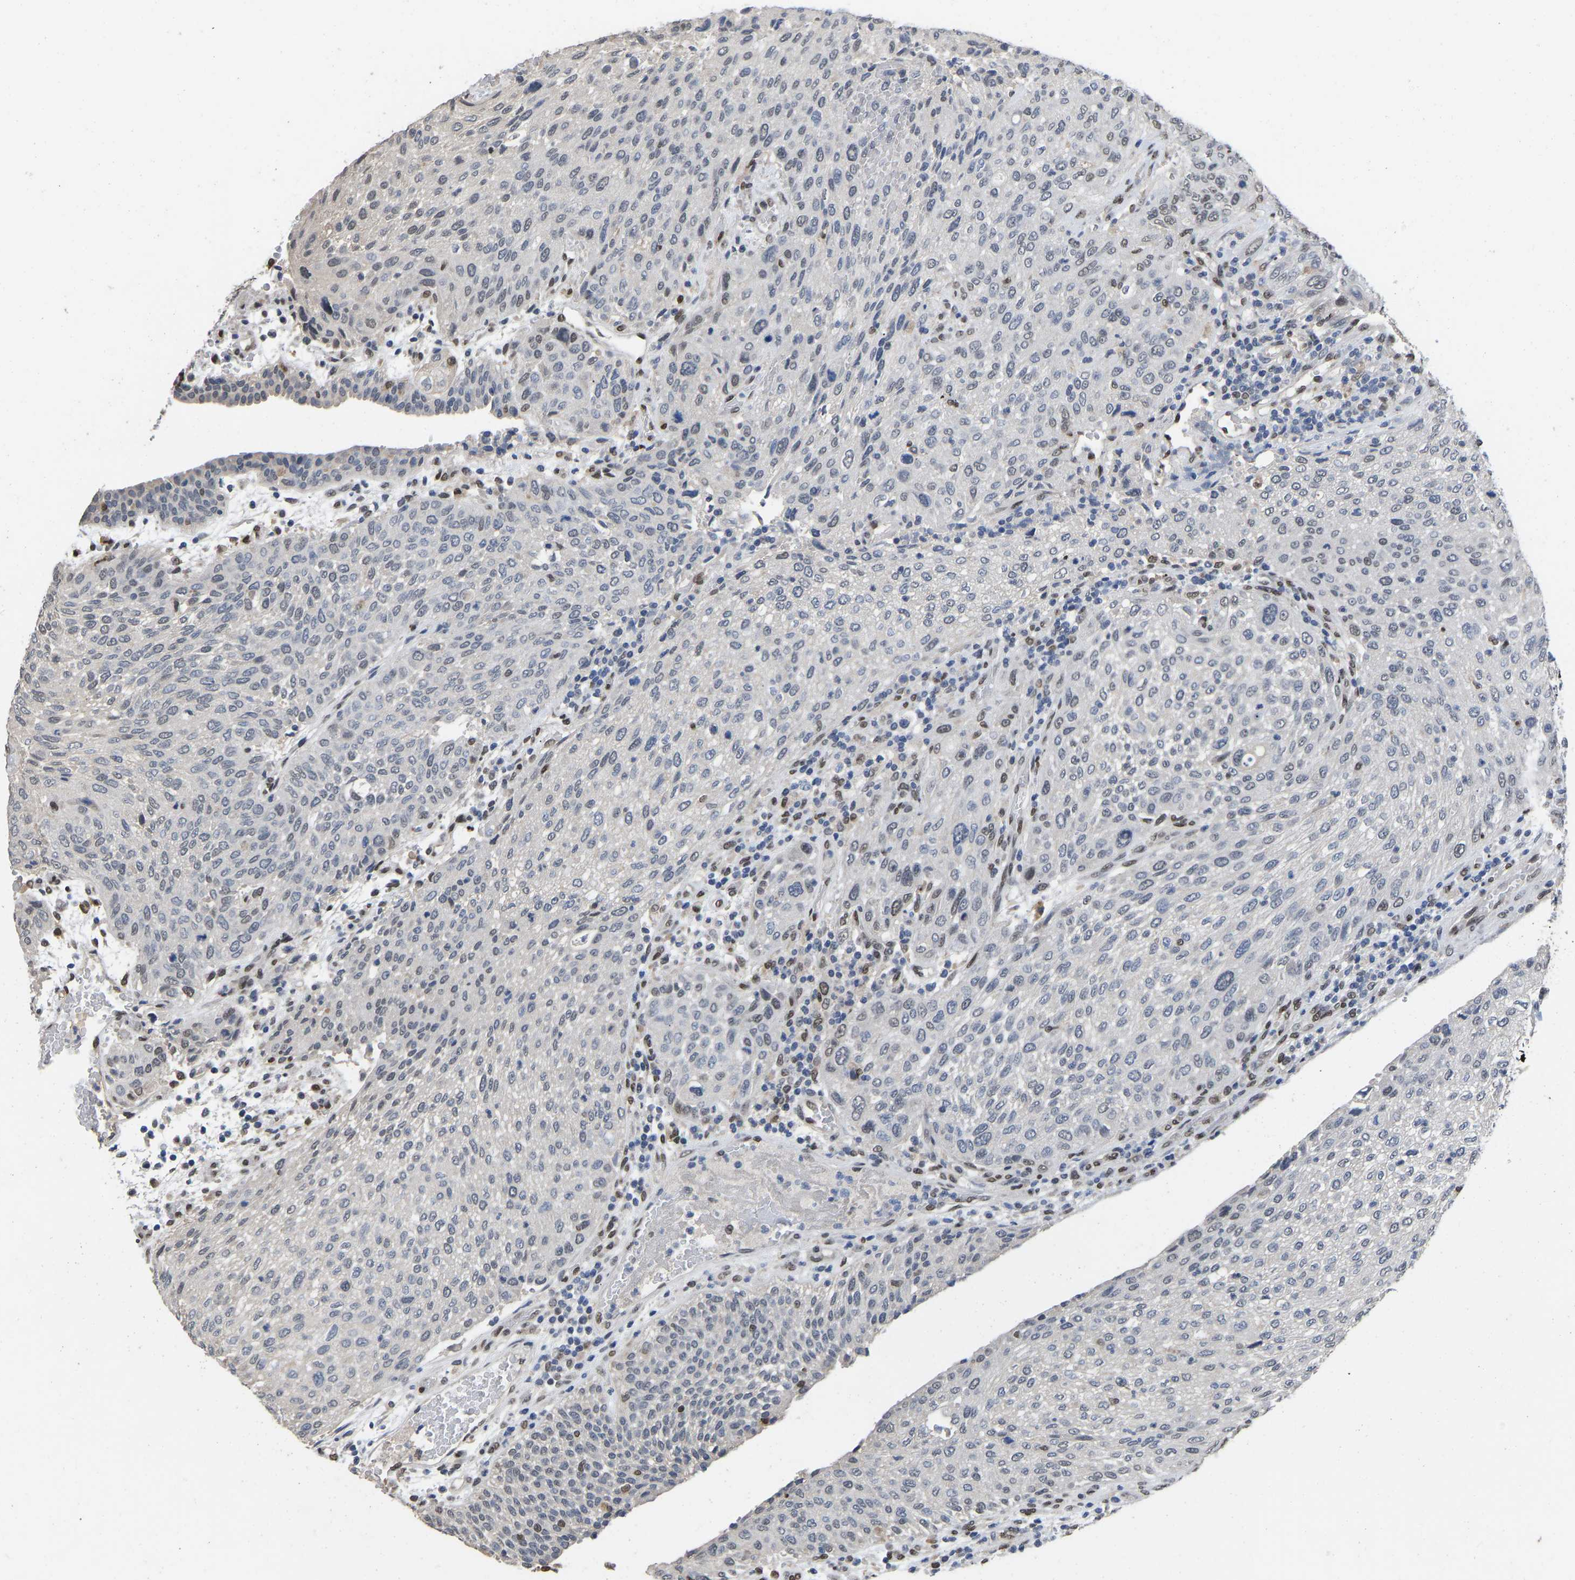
{"staining": {"intensity": "moderate", "quantity": "<25%", "location": "nuclear"}, "tissue": "urothelial cancer", "cell_type": "Tumor cells", "image_type": "cancer", "snomed": [{"axis": "morphology", "description": "Urothelial carcinoma, Low grade"}, {"axis": "morphology", "description": "Urothelial carcinoma, High grade"}, {"axis": "topography", "description": "Urinary bladder"}], "caption": "High-grade urothelial carcinoma tissue demonstrates moderate nuclear staining in approximately <25% of tumor cells (DAB = brown stain, brightfield microscopy at high magnification).", "gene": "QKI", "patient": {"sex": "male", "age": 35}}